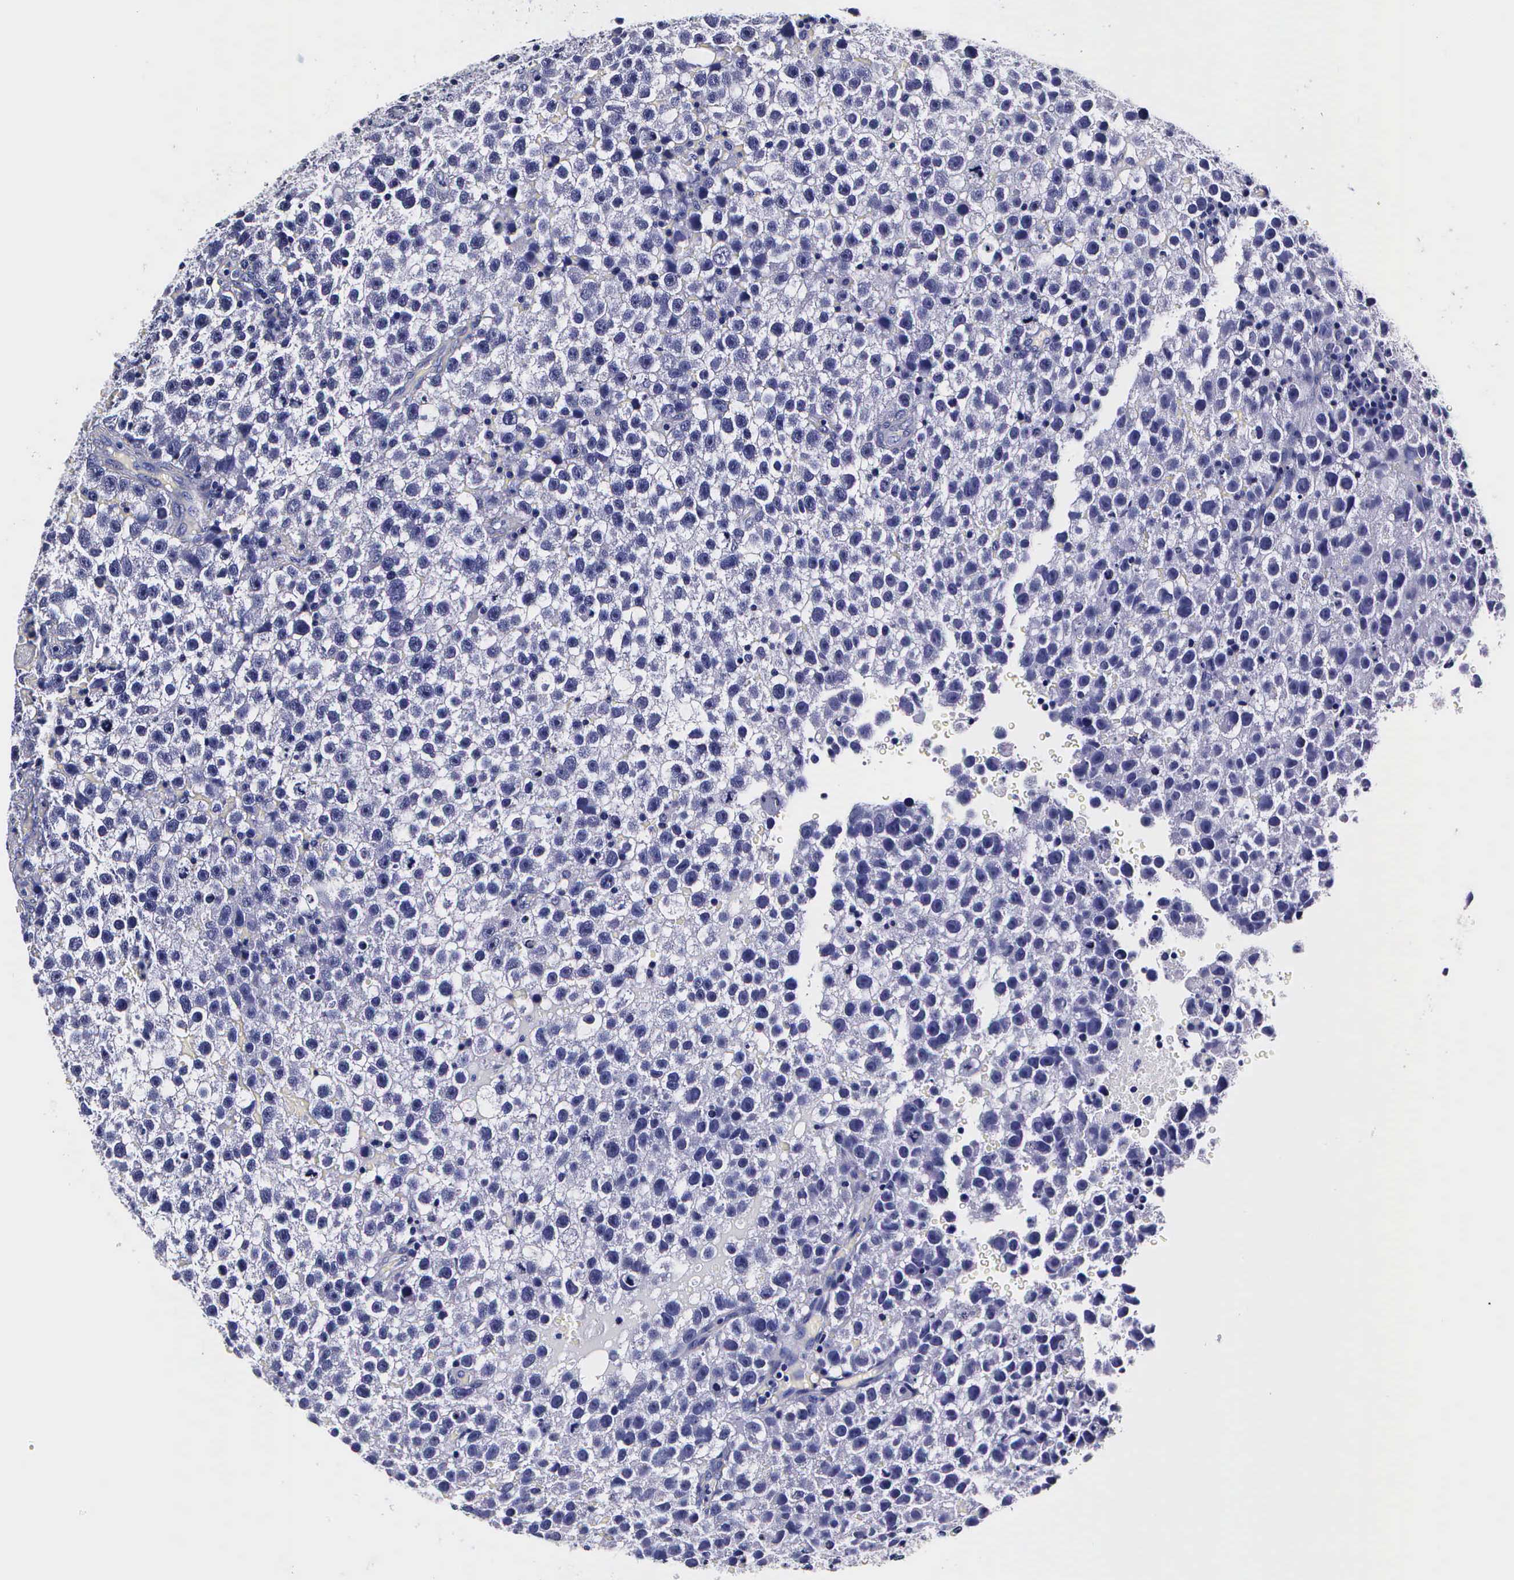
{"staining": {"intensity": "negative", "quantity": "none", "location": "none"}, "tissue": "testis cancer", "cell_type": "Tumor cells", "image_type": "cancer", "snomed": [{"axis": "morphology", "description": "Seminoma, NOS"}, {"axis": "topography", "description": "Testis"}], "caption": "The immunohistochemistry photomicrograph has no significant expression in tumor cells of testis cancer (seminoma) tissue.", "gene": "IAPP", "patient": {"sex": "male", "age": 33}}